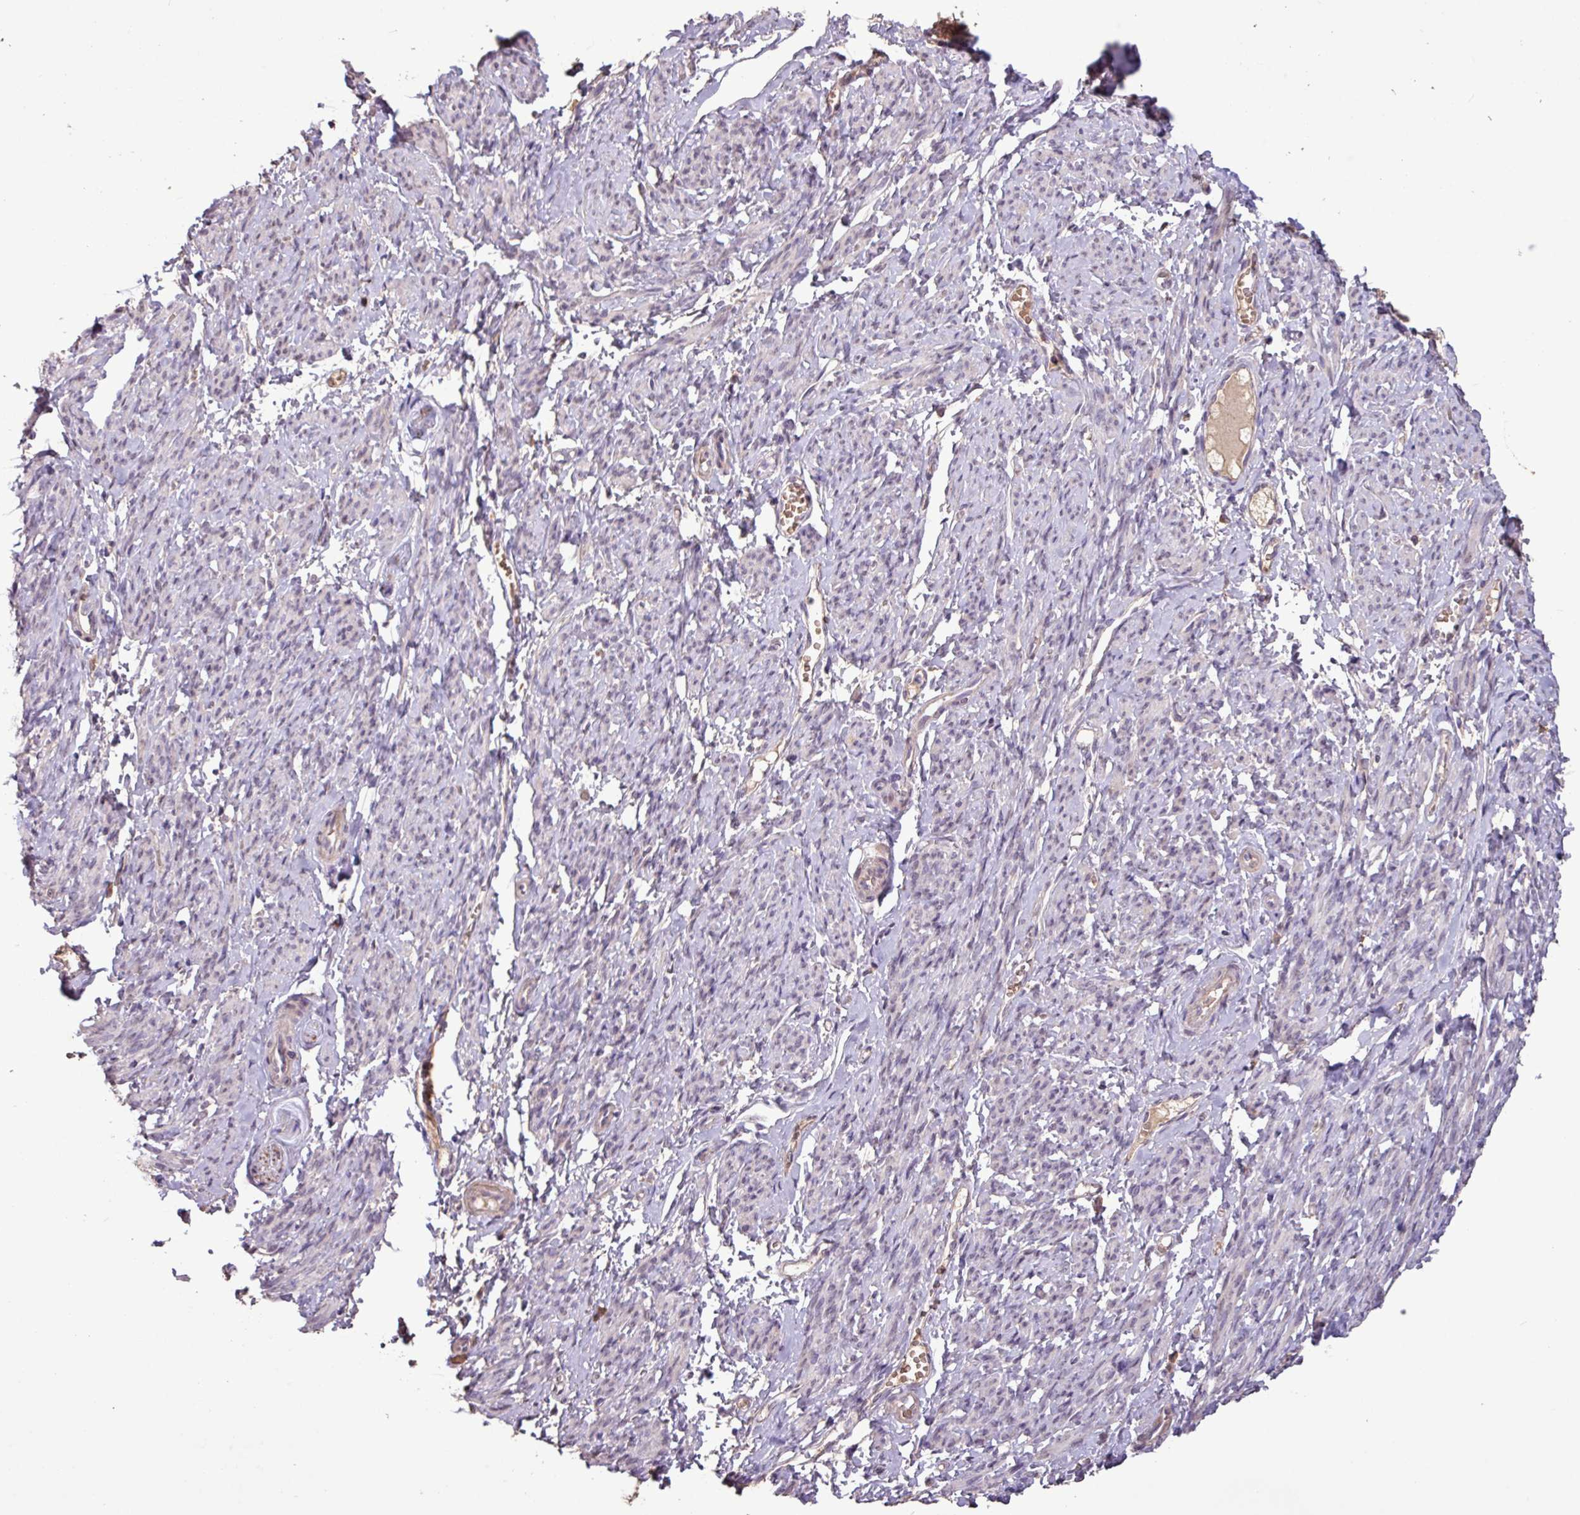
{"staining": {"intensity": "weak", "quantity": "25%-75%", "location": "cytoplasmic/membranous"}, "tissue": "smooth muscle", "cell_type": "Smooth muscle cells", "image_type": "normal", "snomed": [{"axis": "morphology", "description": "Normal tissue, NOS"}, {"axis": "topography", "description": "Smooth muscle"}], "caption": "Protein expression by immunohistochemistry reveals weak cytoplasmic/membranous positivity in about 25%-75% of smooth muscle cells in benign smooth muscle.", "gene": "L3MBTL3", "patient": {"sex": "female", "age": 65}}